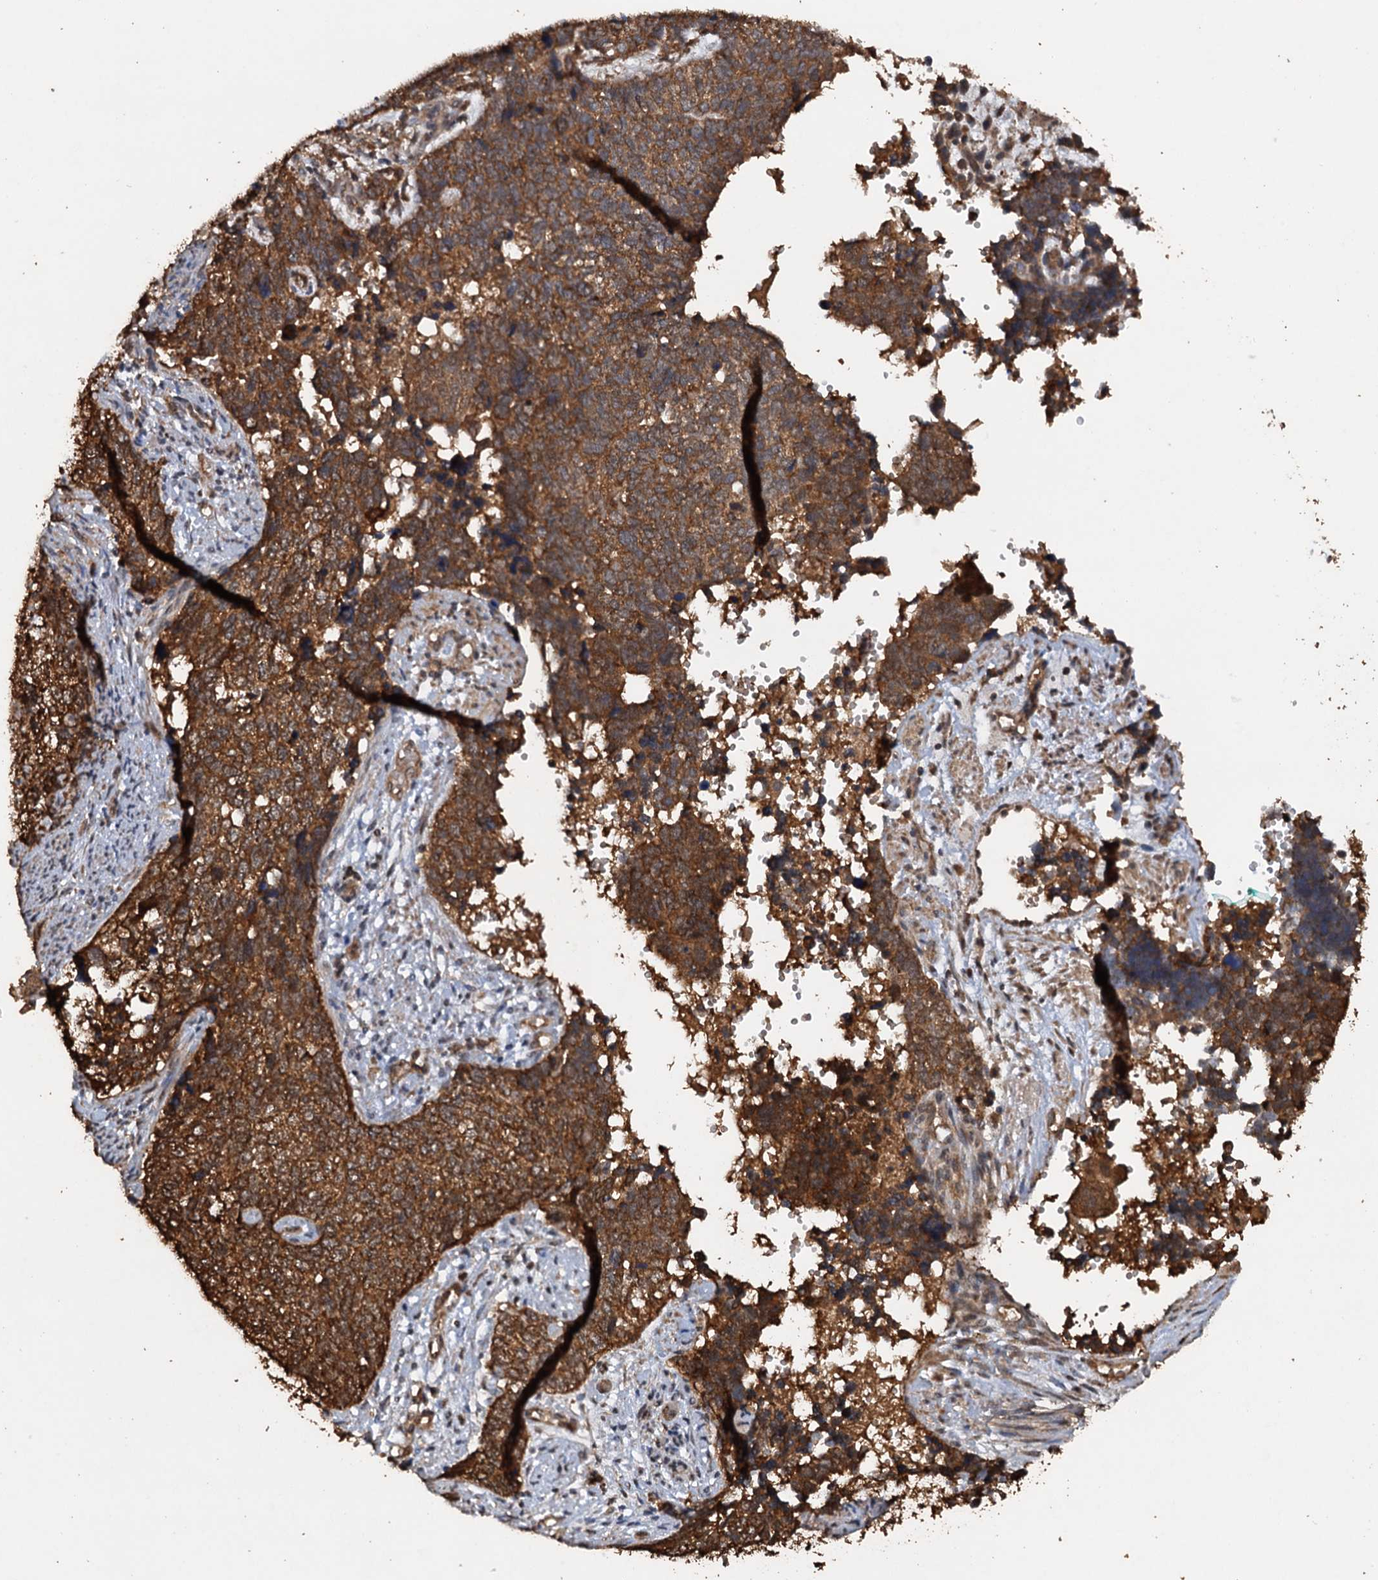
{"staining": {"intensity": "strong", "quantity": ">75%", "location": "cytoplasmic/membranous"}, "tissue": "cervical cancer", "cell_type": "Tumor cells", "image_type": "cancer", "snomed": [{"axis": "morphology", "description": "Squamous cell carcinoma, NOS"}, {"axis": "topography", "description": "Cervix"}], "caption": "Approximately >75% of tumor cells in cervical cancer display strong cytoplasmic/membranous protein positivity as visualized by brown immunohistochemical staining.", "gene": "PSMD9", "patient": {"sex": "female", "age": 63}}